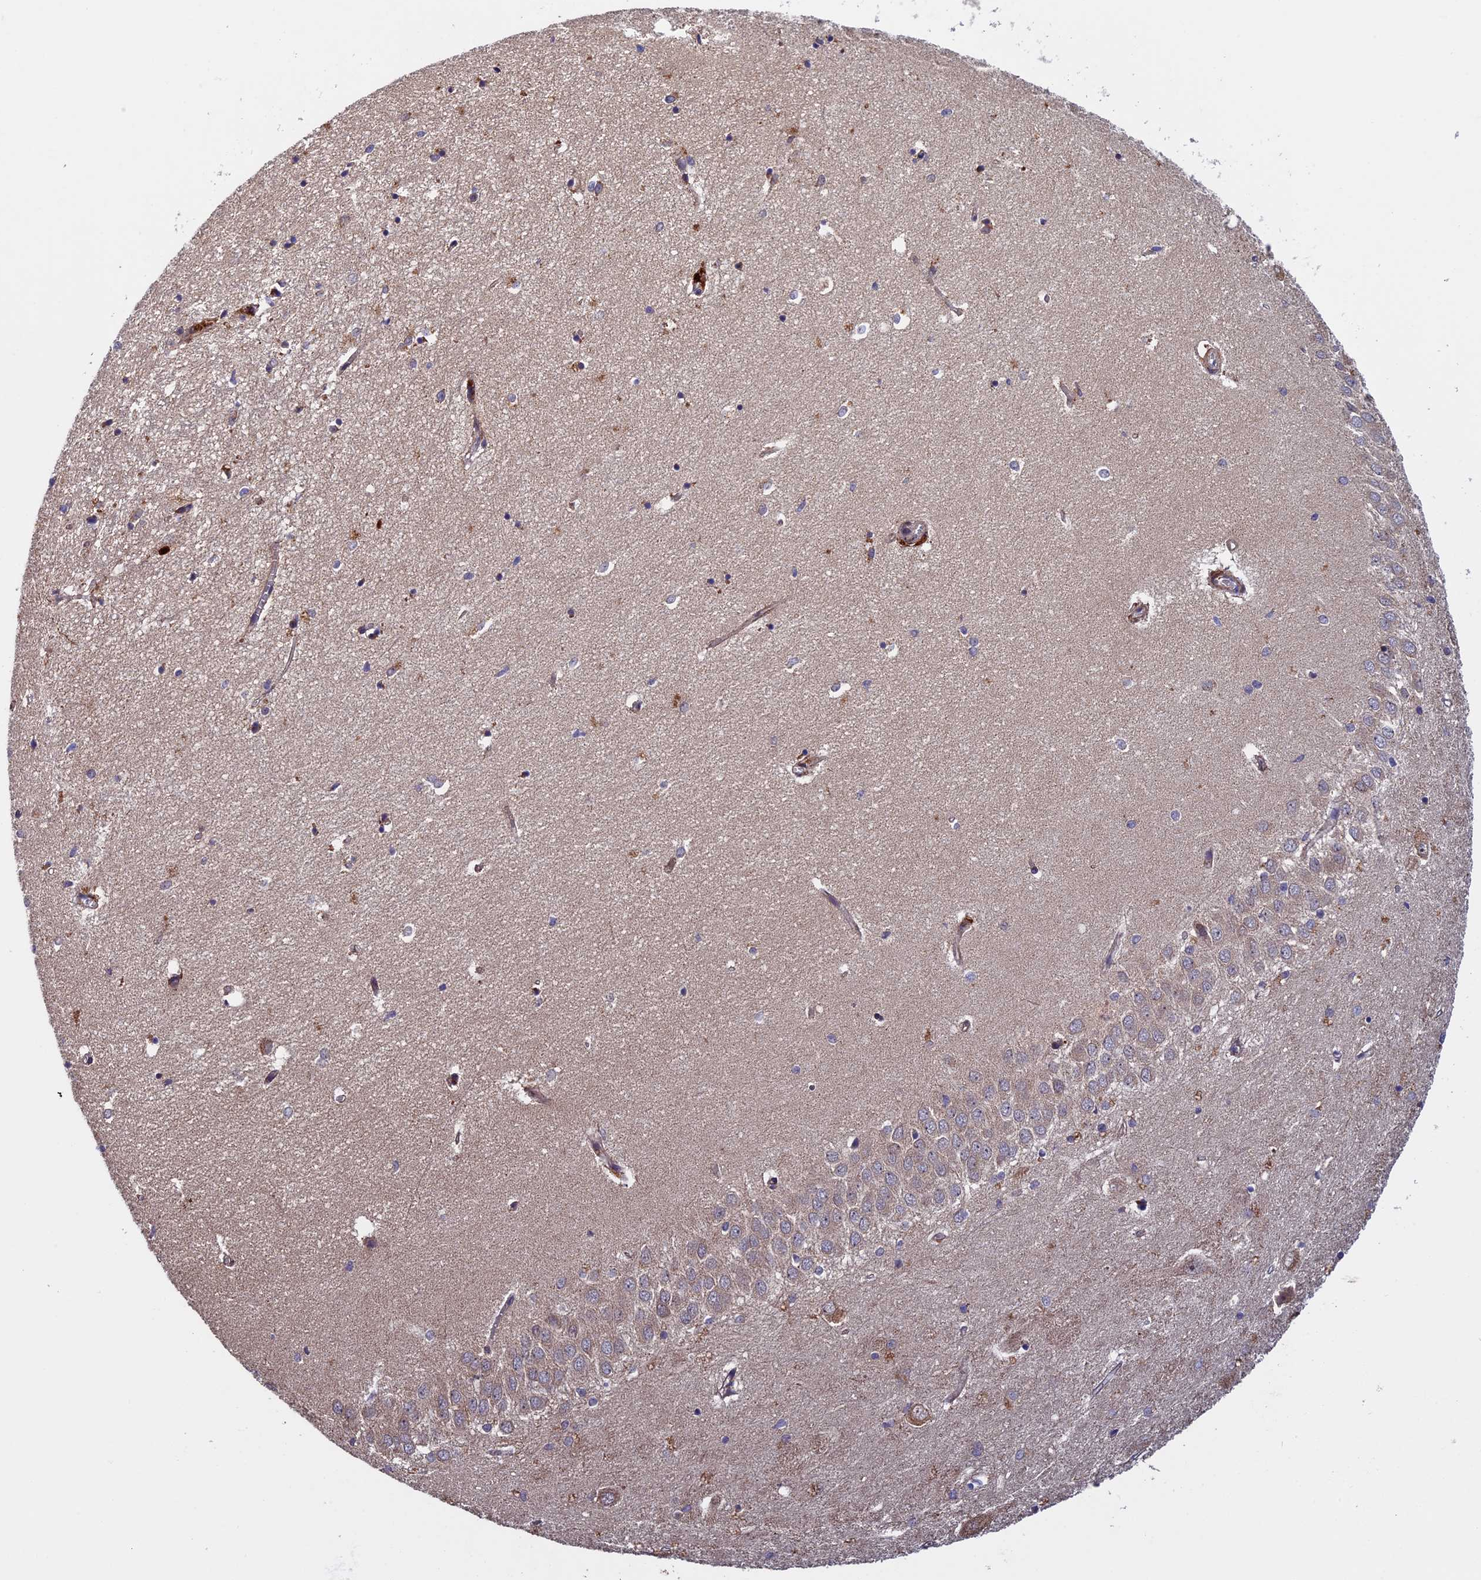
{"staining": {"intensity": "negative", "quantity": "none", "location": "none"}, "tissue": "hippocampus", "cell_type": "Glial cells", "image_type": "normal", "snomed": [{"axis": "morphology", "description": "Normal tissue, NOS"}, {"axis": "topography", "description": "Hippocampus"}], "caption": "There is no significant expression in glial cells of hippocampus. (DAB immunohistochemistry, high magnification).", "gene": "RNF17", "patient": {"sex": "female", "age": 64}}